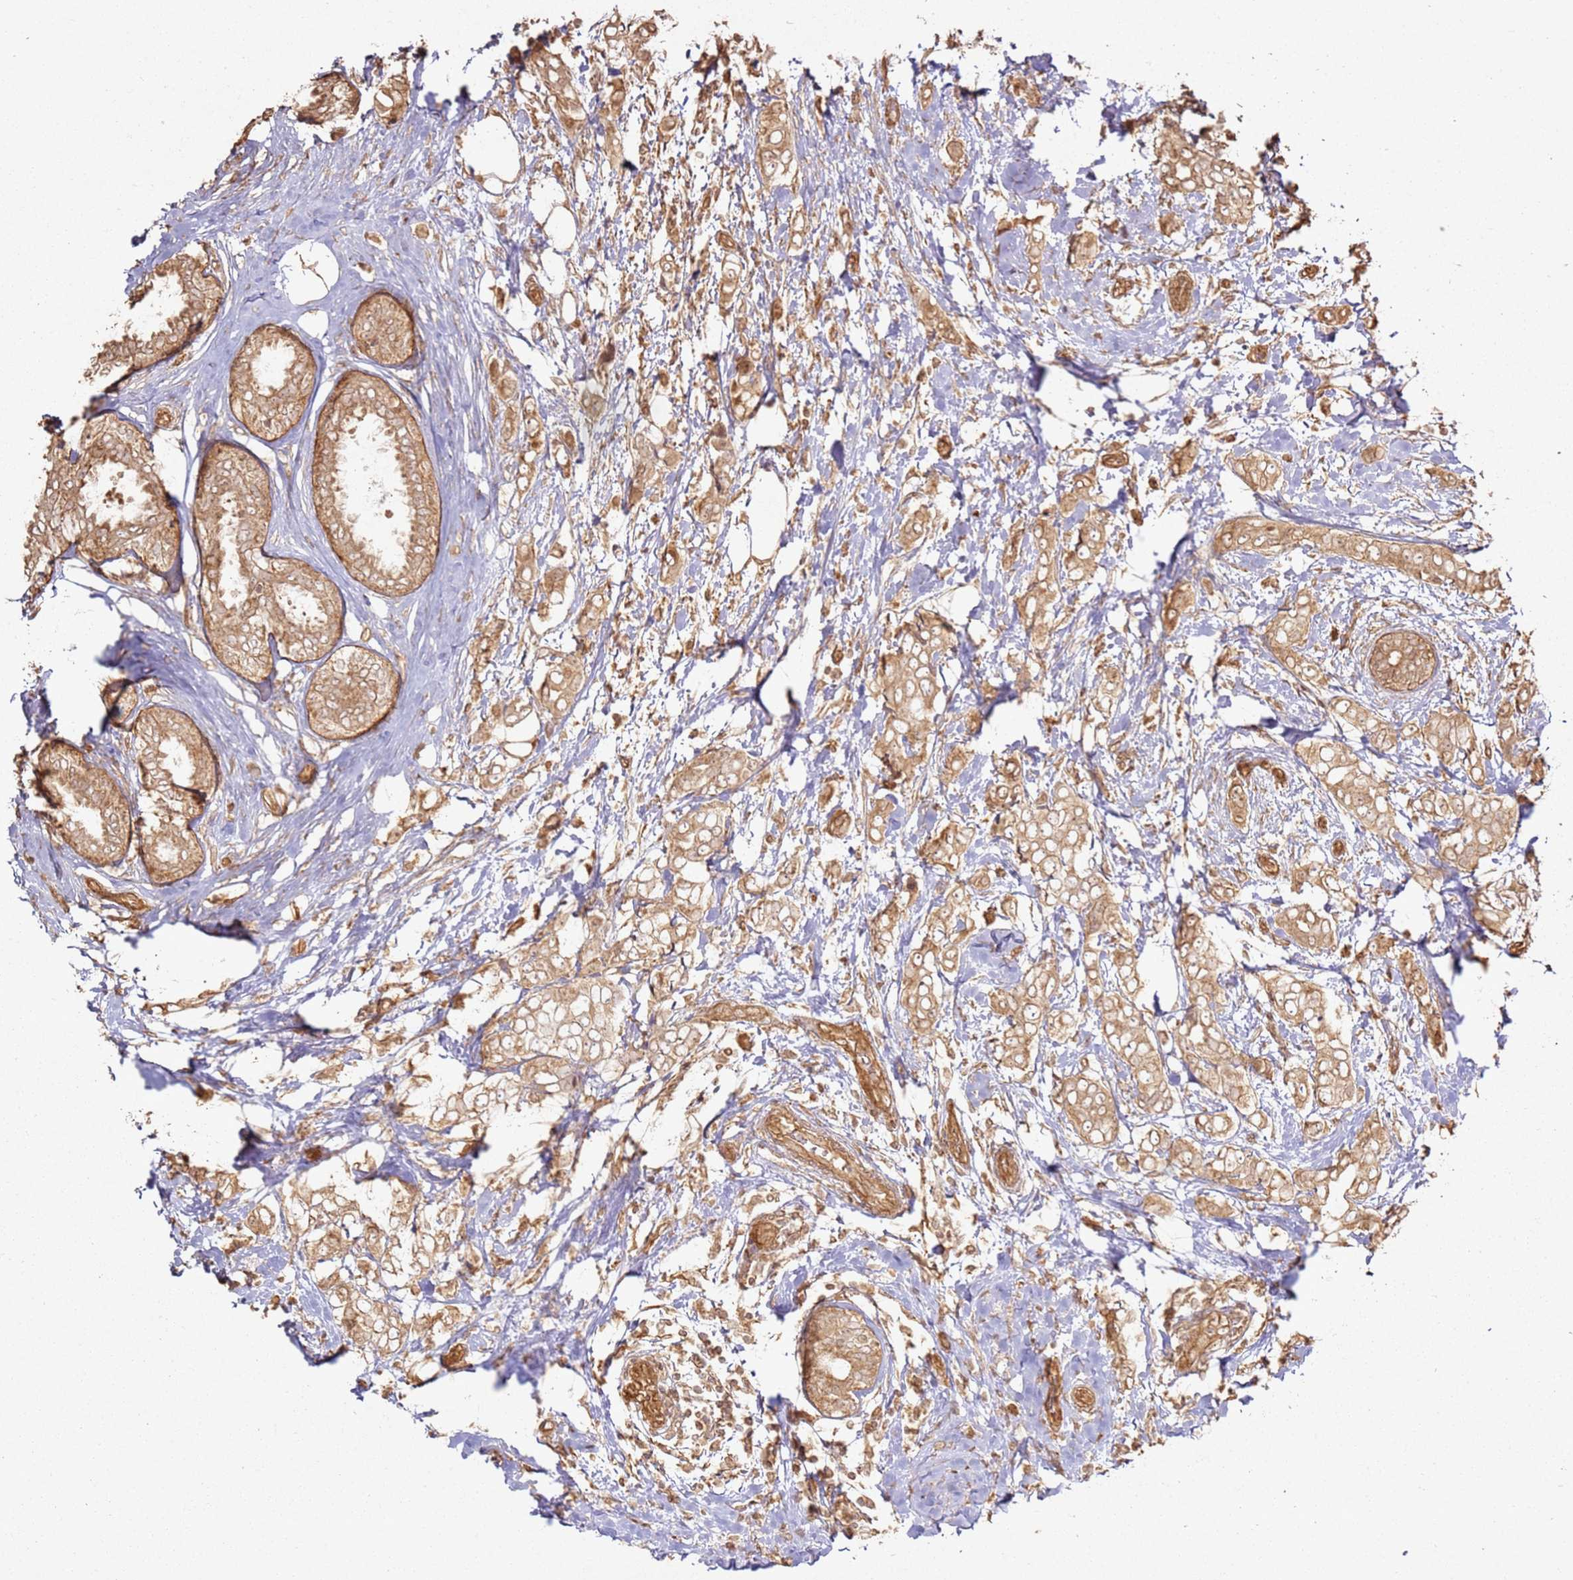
{"staining": {"intensity": "moderate", "quantity": ">75%", "location": "cytoplasmic/membranous"}, "tissue": "breast cancer", "cell_type": "Tumor cells", "image_type": "cancer", "snomed": [{"axis": "morphology", "description": "Lobular carcinoma"}, {"axis": "topography", "description": "Breast"}], "caption": "Moderate cytoplasmic/membranous protein expression is present in about >75% of tumor cells in lobular carcinoma (breast).", "gene": "ZNF776", "patient": {"sex": "female", "age": 51}}